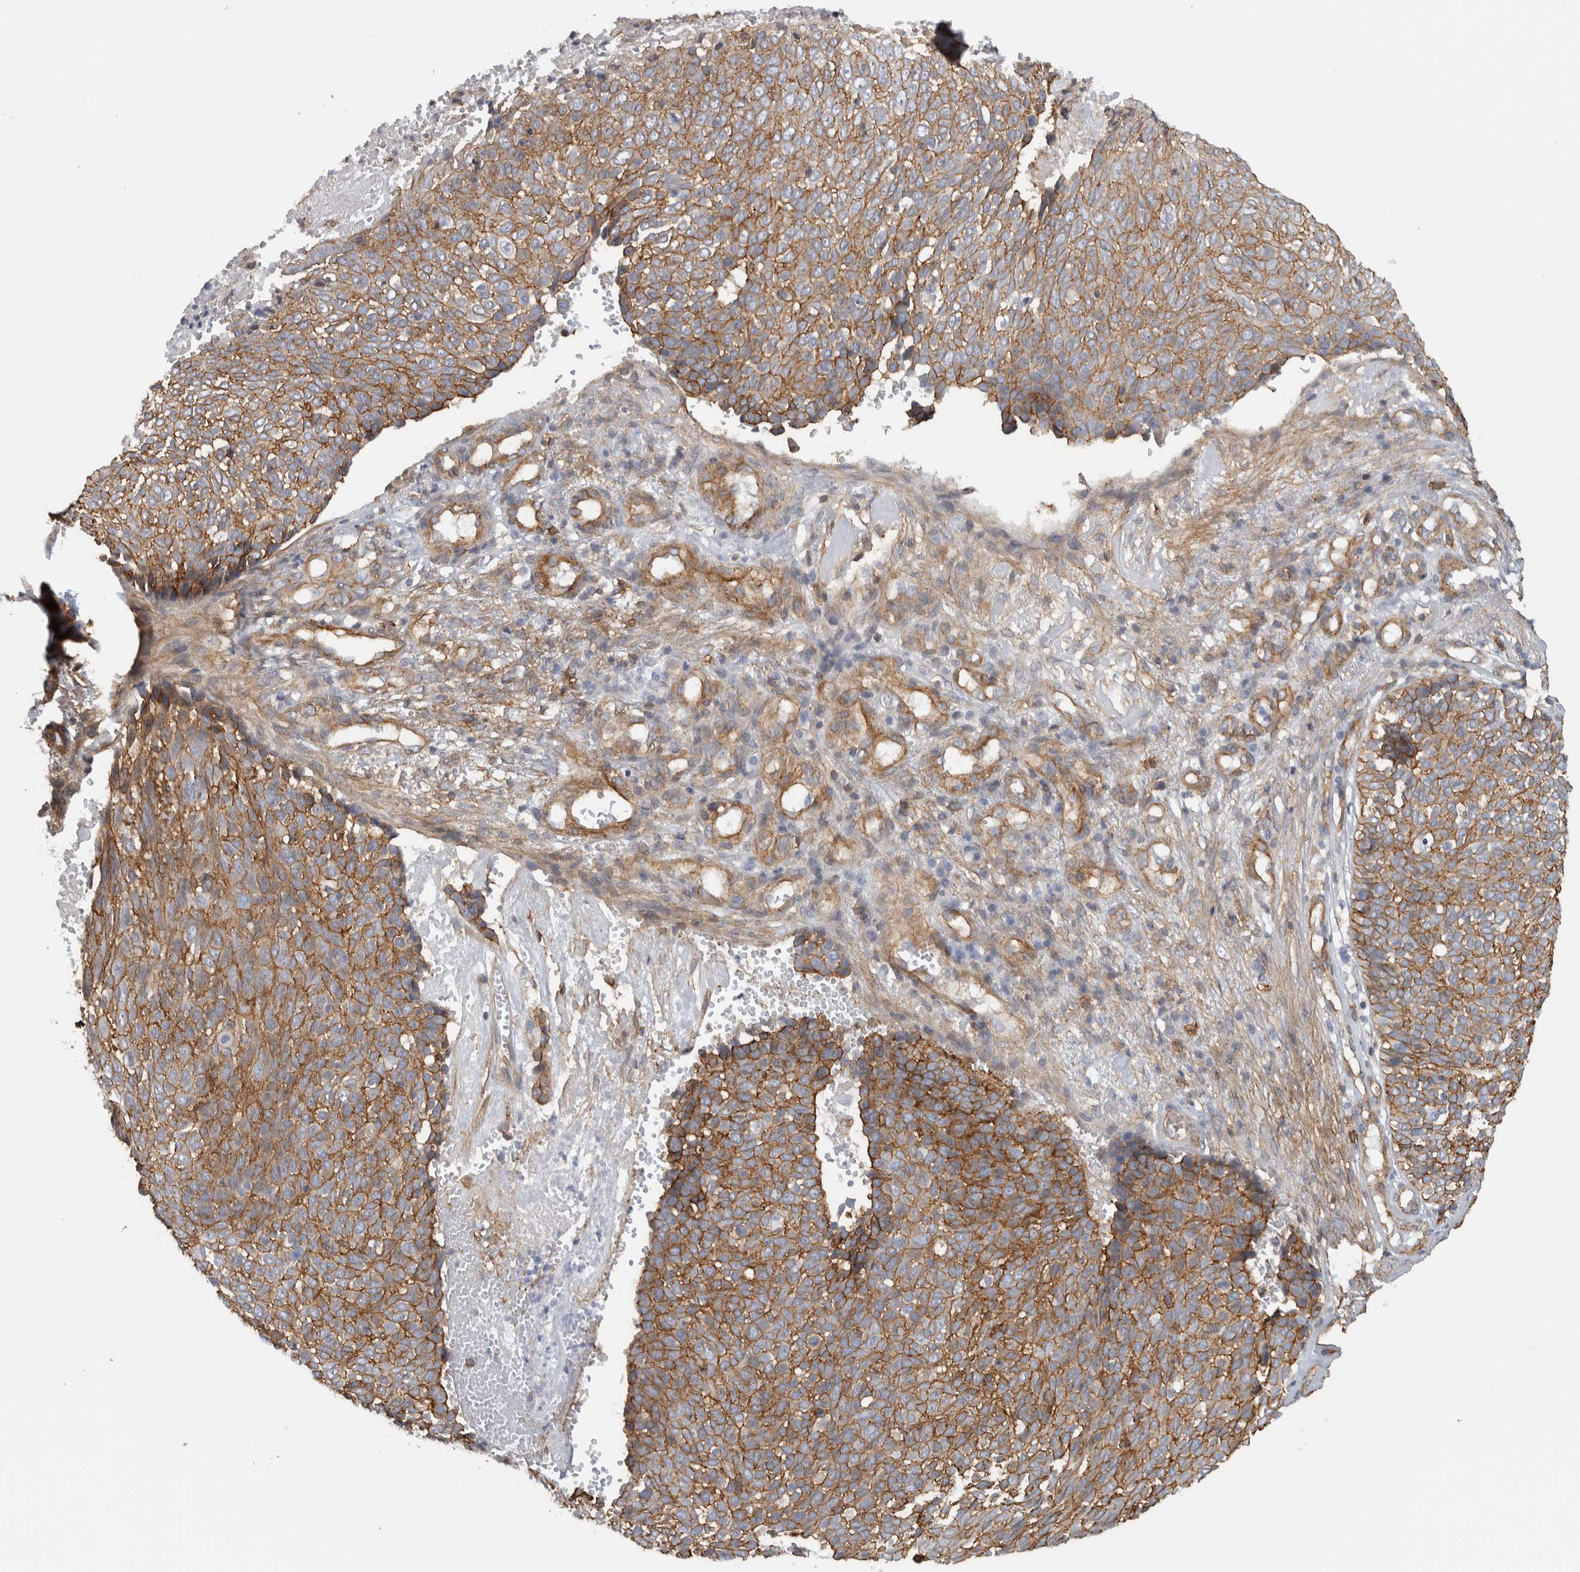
{"staining": {"intensity": "moderate", "quantity": ">75%", "location": "cytoplasmic/membranous"}, "tissue": "cervical cancer", "cell_type": "Tumor cells", "image_type": "cancer", "snomed": [{"axis": "morphology", "description": "Squamous cell carcinoma, NOS"}, {"axis": "topography", "description": "Cervix"}], "caption": "Cervical cancer (squamous cell carcinoma) tissue demonstrates moderate cytoplasmic/membranous expression in about >75% of tumor cells (DAB (3,3'-diaminobenzidine) IHC with brightfield microscopy, high magnification).", "gene": "AHNAK", "patient": {"sex": "female", "age": 74}}